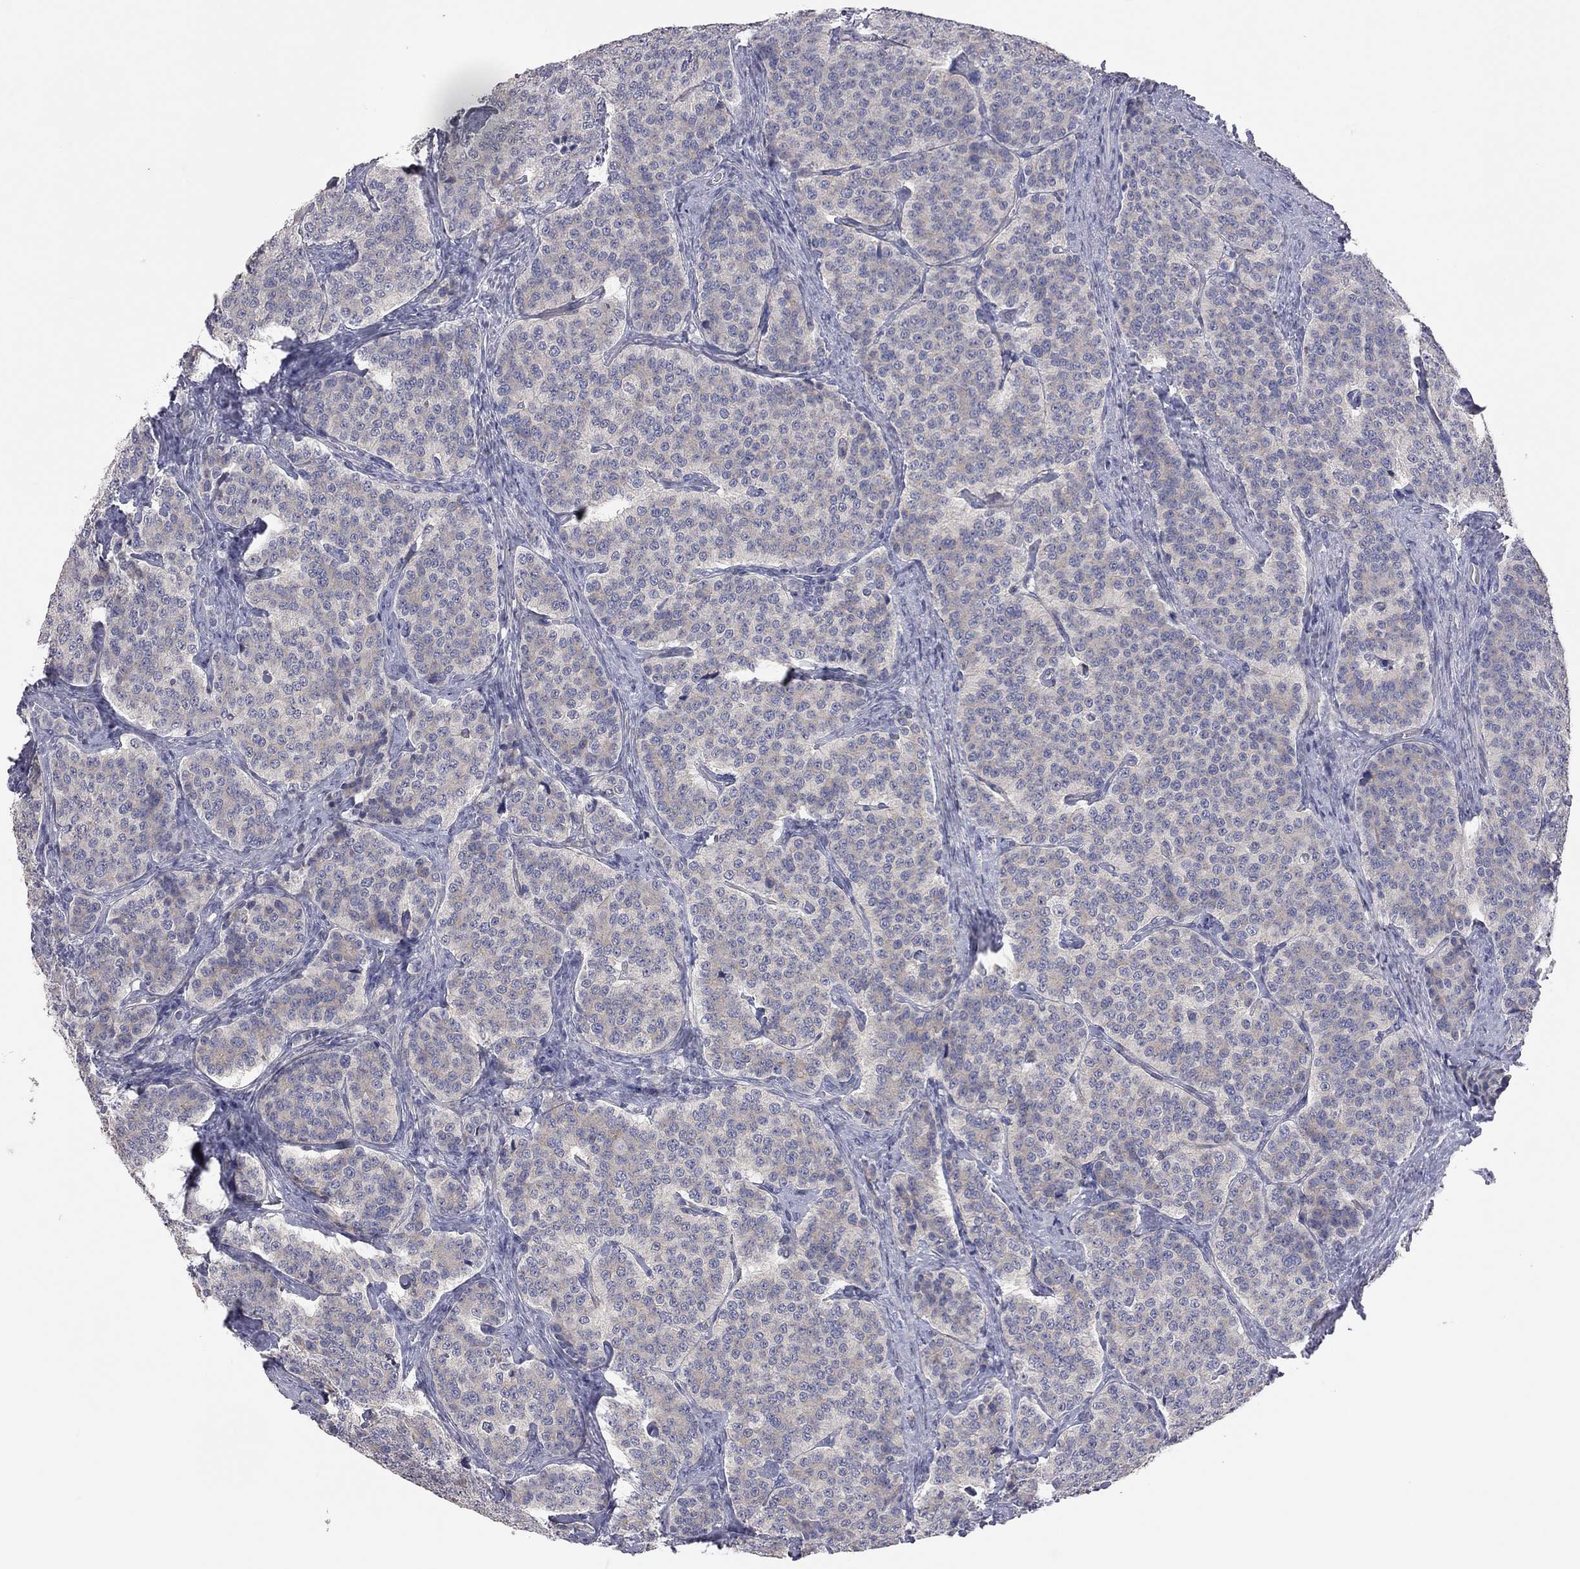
{"staining": {"intensity": "weak", "quantity": "25%-75%", "location": "cytoplasmic/membranous"}, "tissue": "carcinoid", "cell_type": "Tumor cells", "image_type": "cancer", "snomed": [{"axis": "morphology", "description": "Carcinoid, malignant, NOS"}, {"axis": "topography", "description": "Small intestine"}], "caption": "IHC photomicrograph of human carcinoid stained for a protein (brown), which shows low levels of weak cytoplasmic/membranous staining in about 25%-75% of tumor cells.", "gene": "KCNB1", "patient": {"sex": "female", "age": 58}}